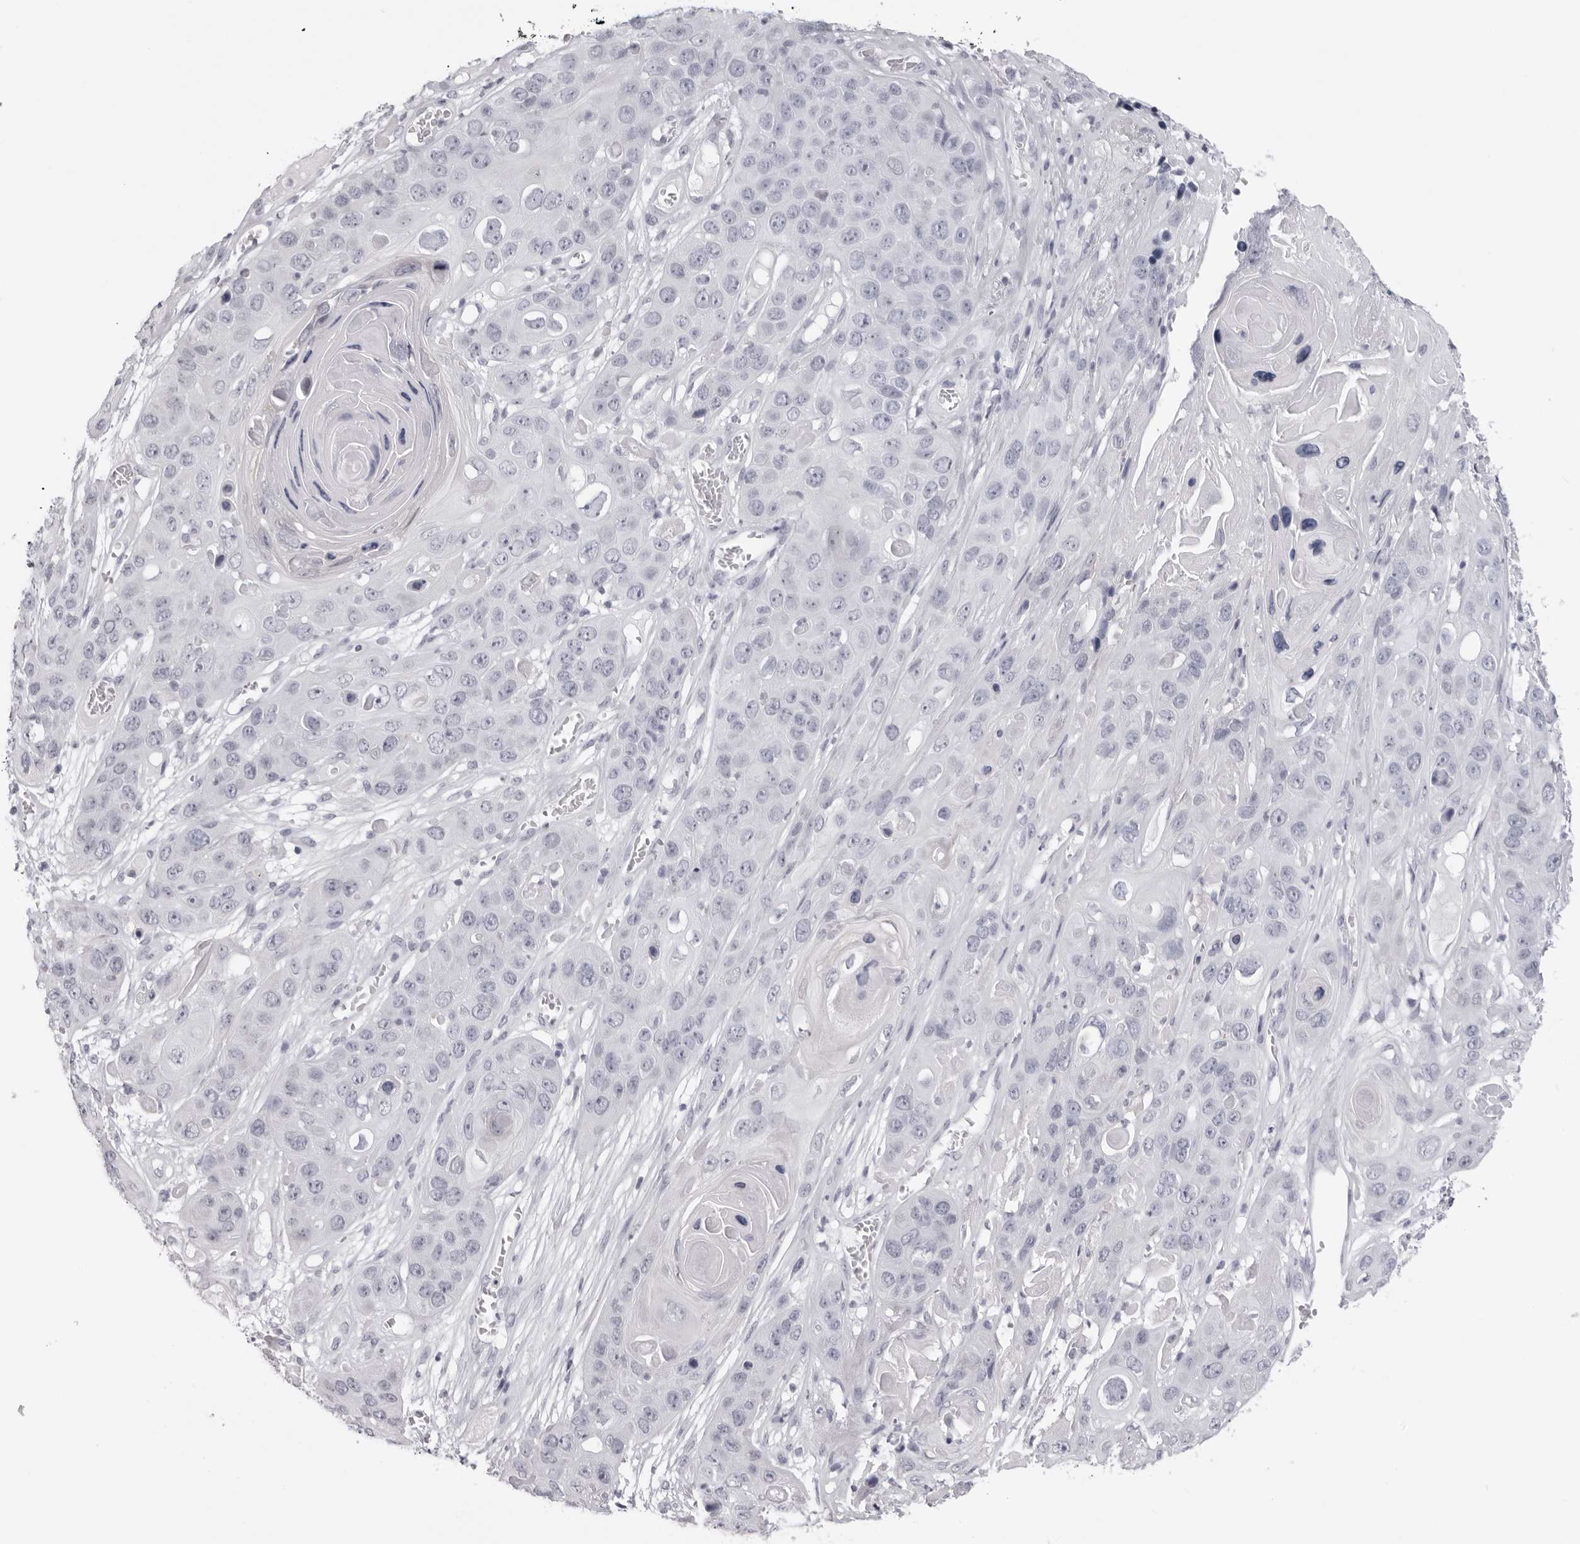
{"staining": {"intensity": "negative", "quantity": "none", "location": "none"}, "tissue": "skin cancer", "cell_type": "Tumor cells", "image_type": "cancer", "snomed": [{"axis": "morphology", "description": "Squamous cell carcinoma, NOS"}, {"axis": "topography", "description": "Skin"}], "caption": "Human skin cancer stained for a protein using immunohistochemistry displays no expression in tumor cells.", "gene": "DNALI1", "patient": {"sex": "male", "age": 55}}